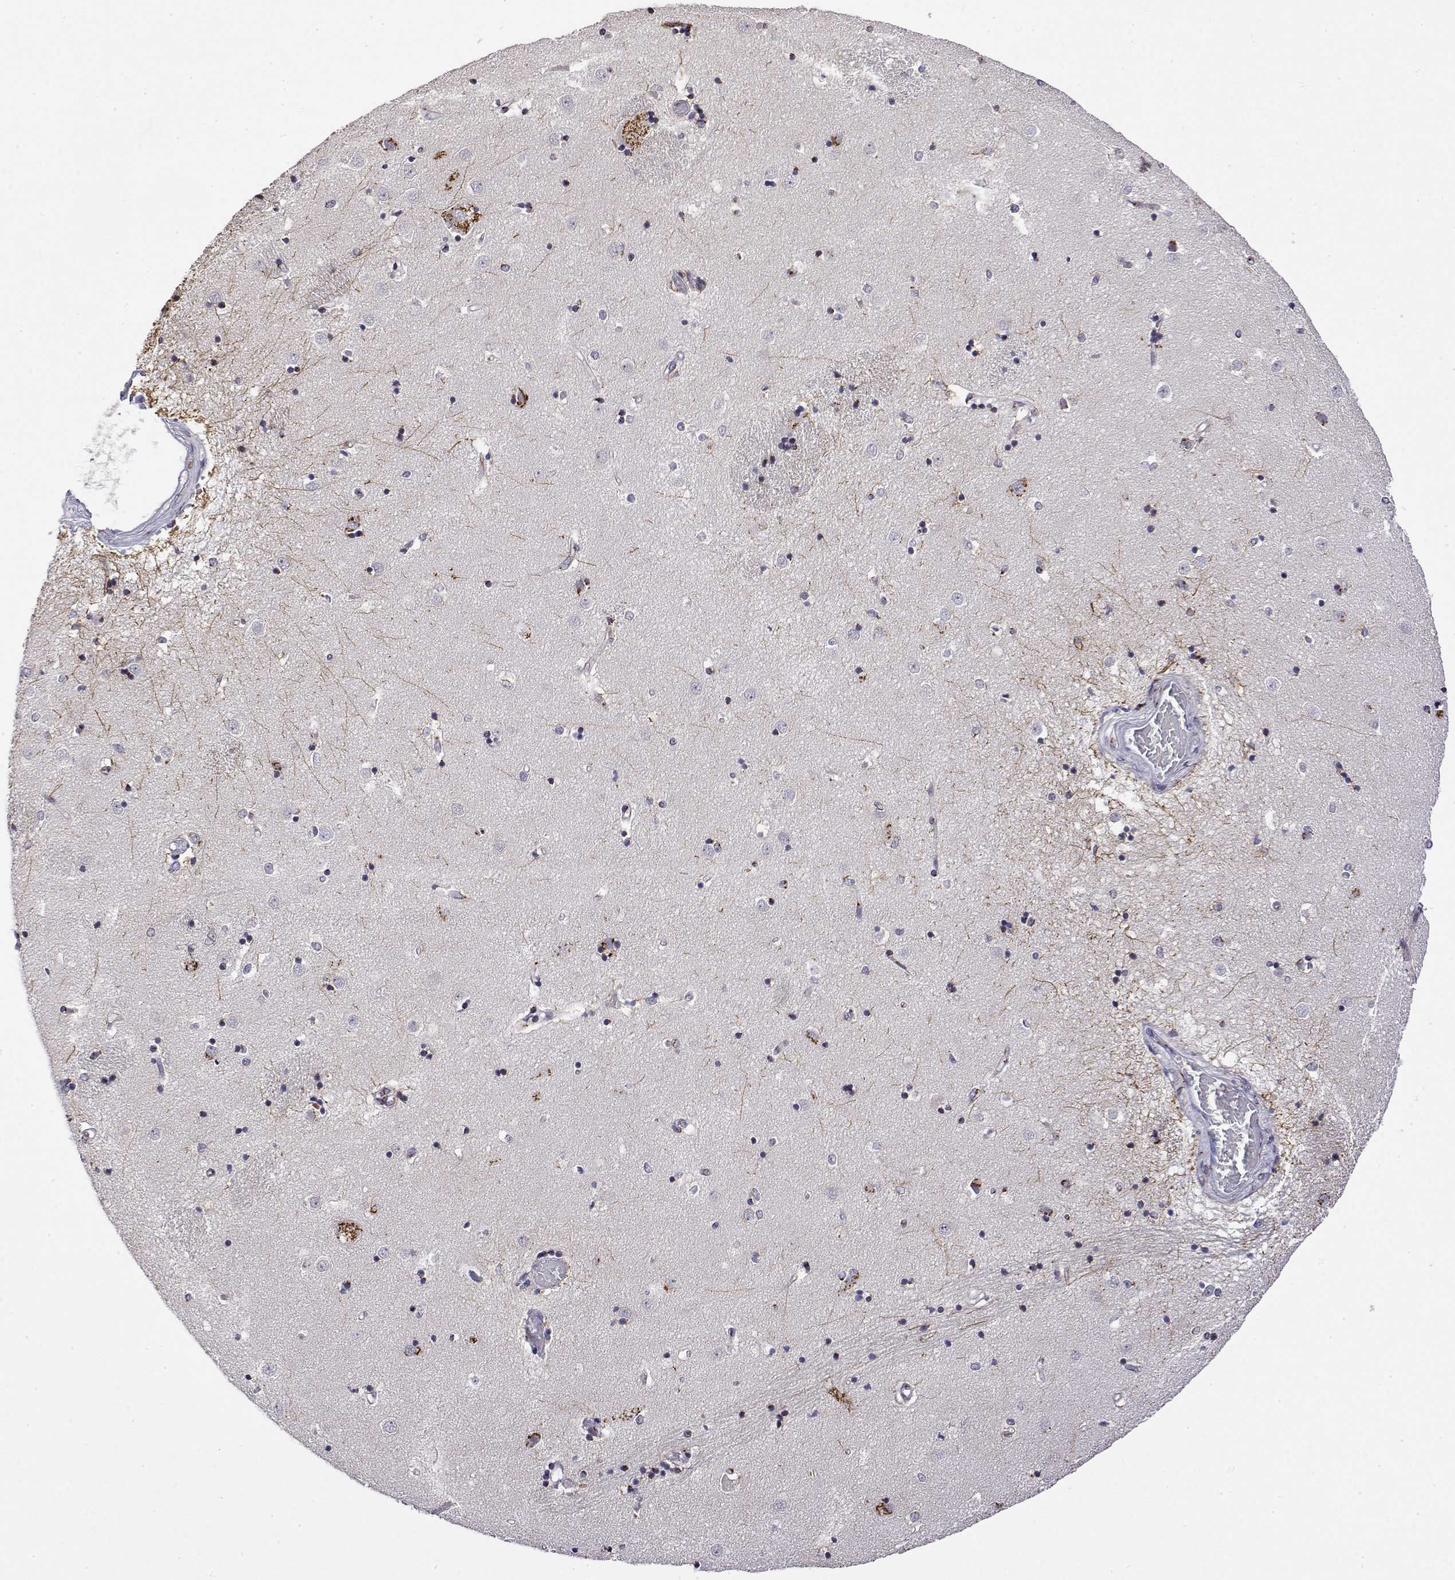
{"staining": {"intensity": "moderate", "quantity": "<25%", "location": "cytoplasmic/membranous"}, "tissue": "caudate", "cell_type": "Glial cells", "image_type": "normal", "snomed": [{"axis": "morphology", "description": "Normal tissue, NOS"}, {"axis": "topography", "description": "Lateral ventricle wall"}], "caption": "Glial cells show low levels of moderate cytoplasmic/membranous expression in approximately <25% of cells in normal caudate.", "gene": "YIPF3", "patient": {"sex": "male", "age": 54}}